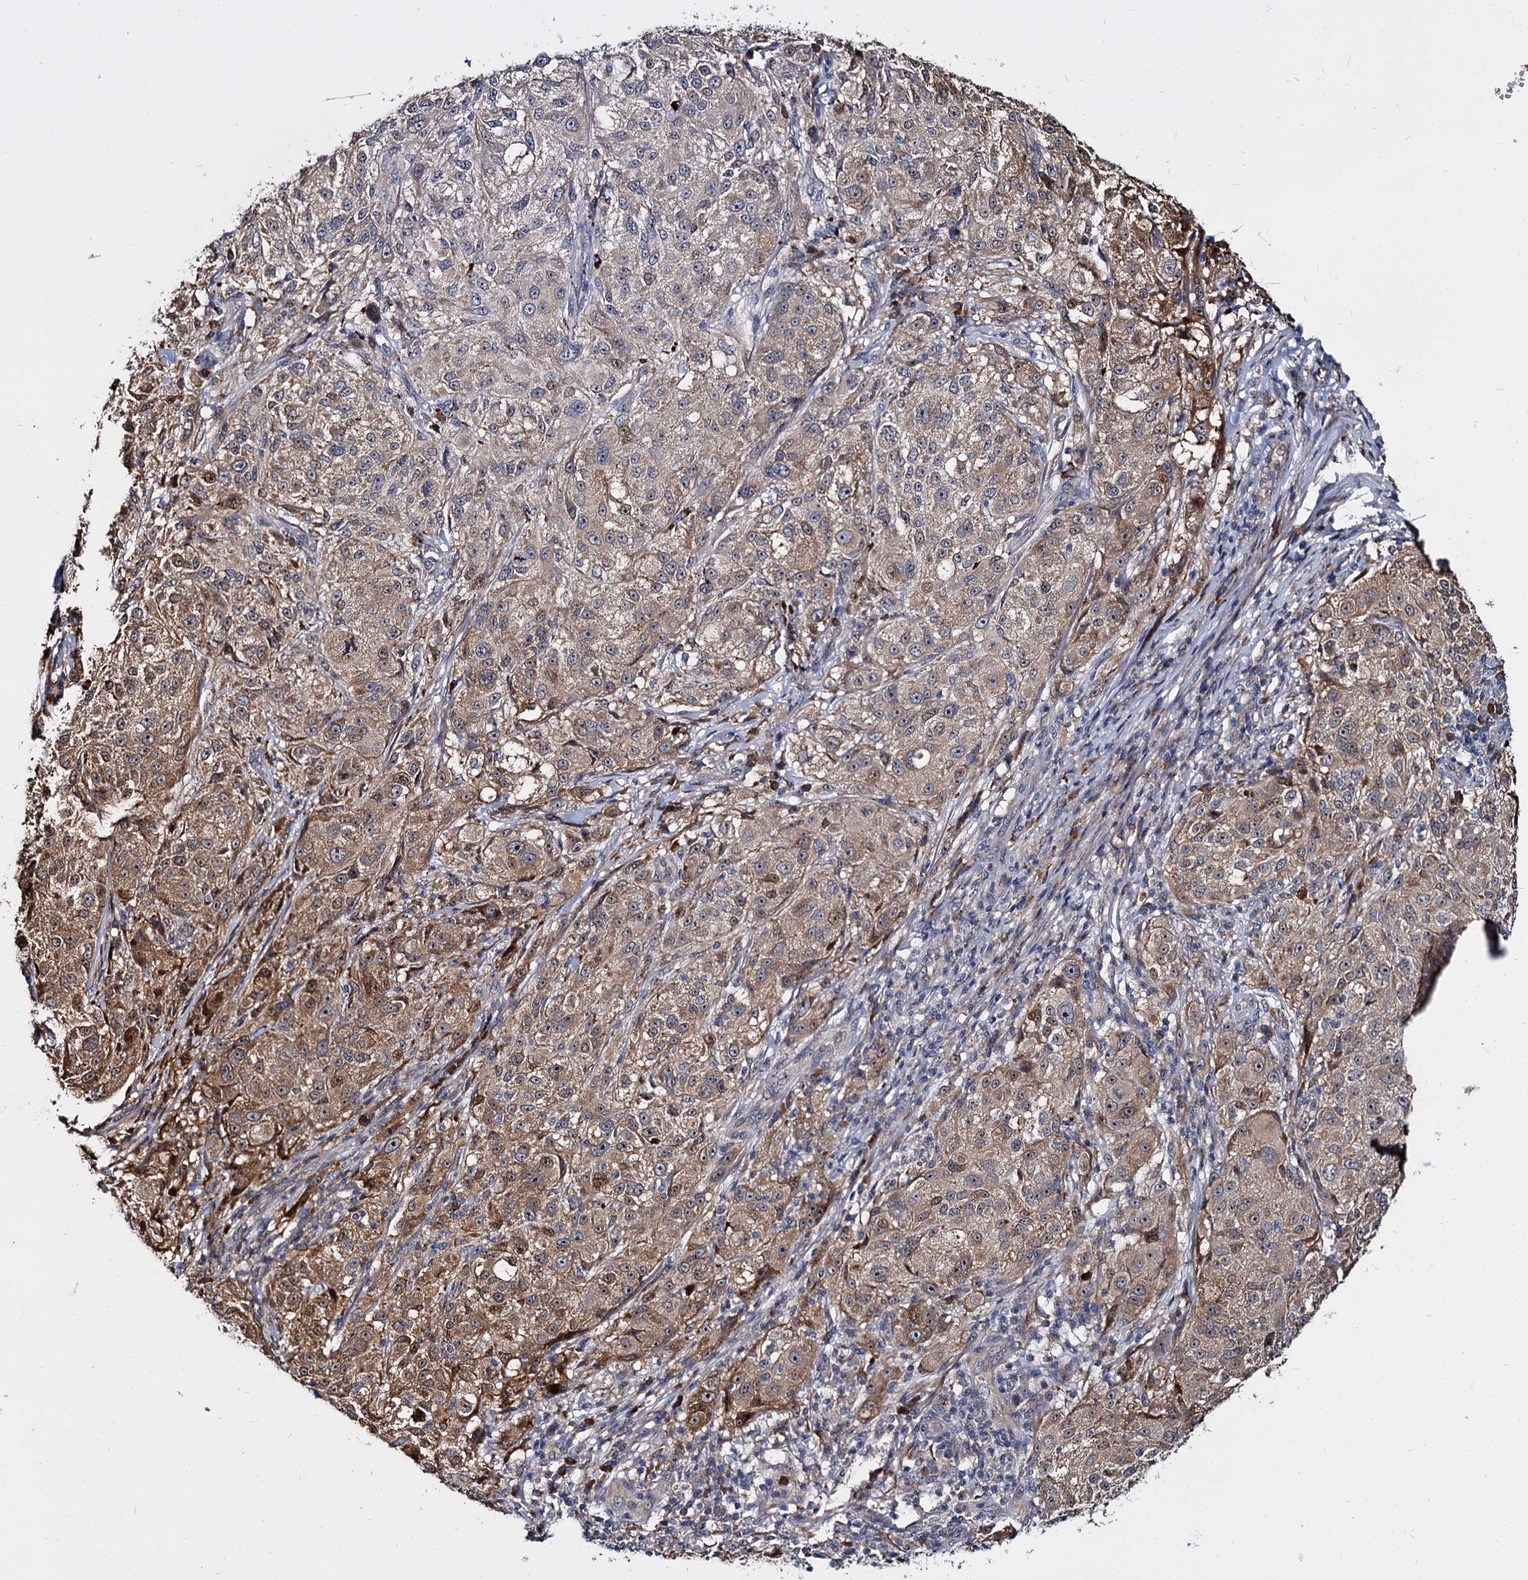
{"staining": {"intensity": "moderate", "quantity": "25%-75%", "location": "cytoplasmic/membranous"}, "tissue": "melanoma", "cell_type": "Tumor cells", "image_type": "cancer", "snomed": [{"axis": "morphology", "description": "Necrosis, NOS"}, {"axis": "morphology", "description": "Malignant melanoma, NOS"}, {"axis": "topography", "description": "Skin"}], "caption": "A micrograph of malignant melanoma stained for a protein exhibits moderate cytoplasmic/membranous brown staining in tumor cells.", "gene": "WWC3", "patient": {"sex": "female", "age": 87}}